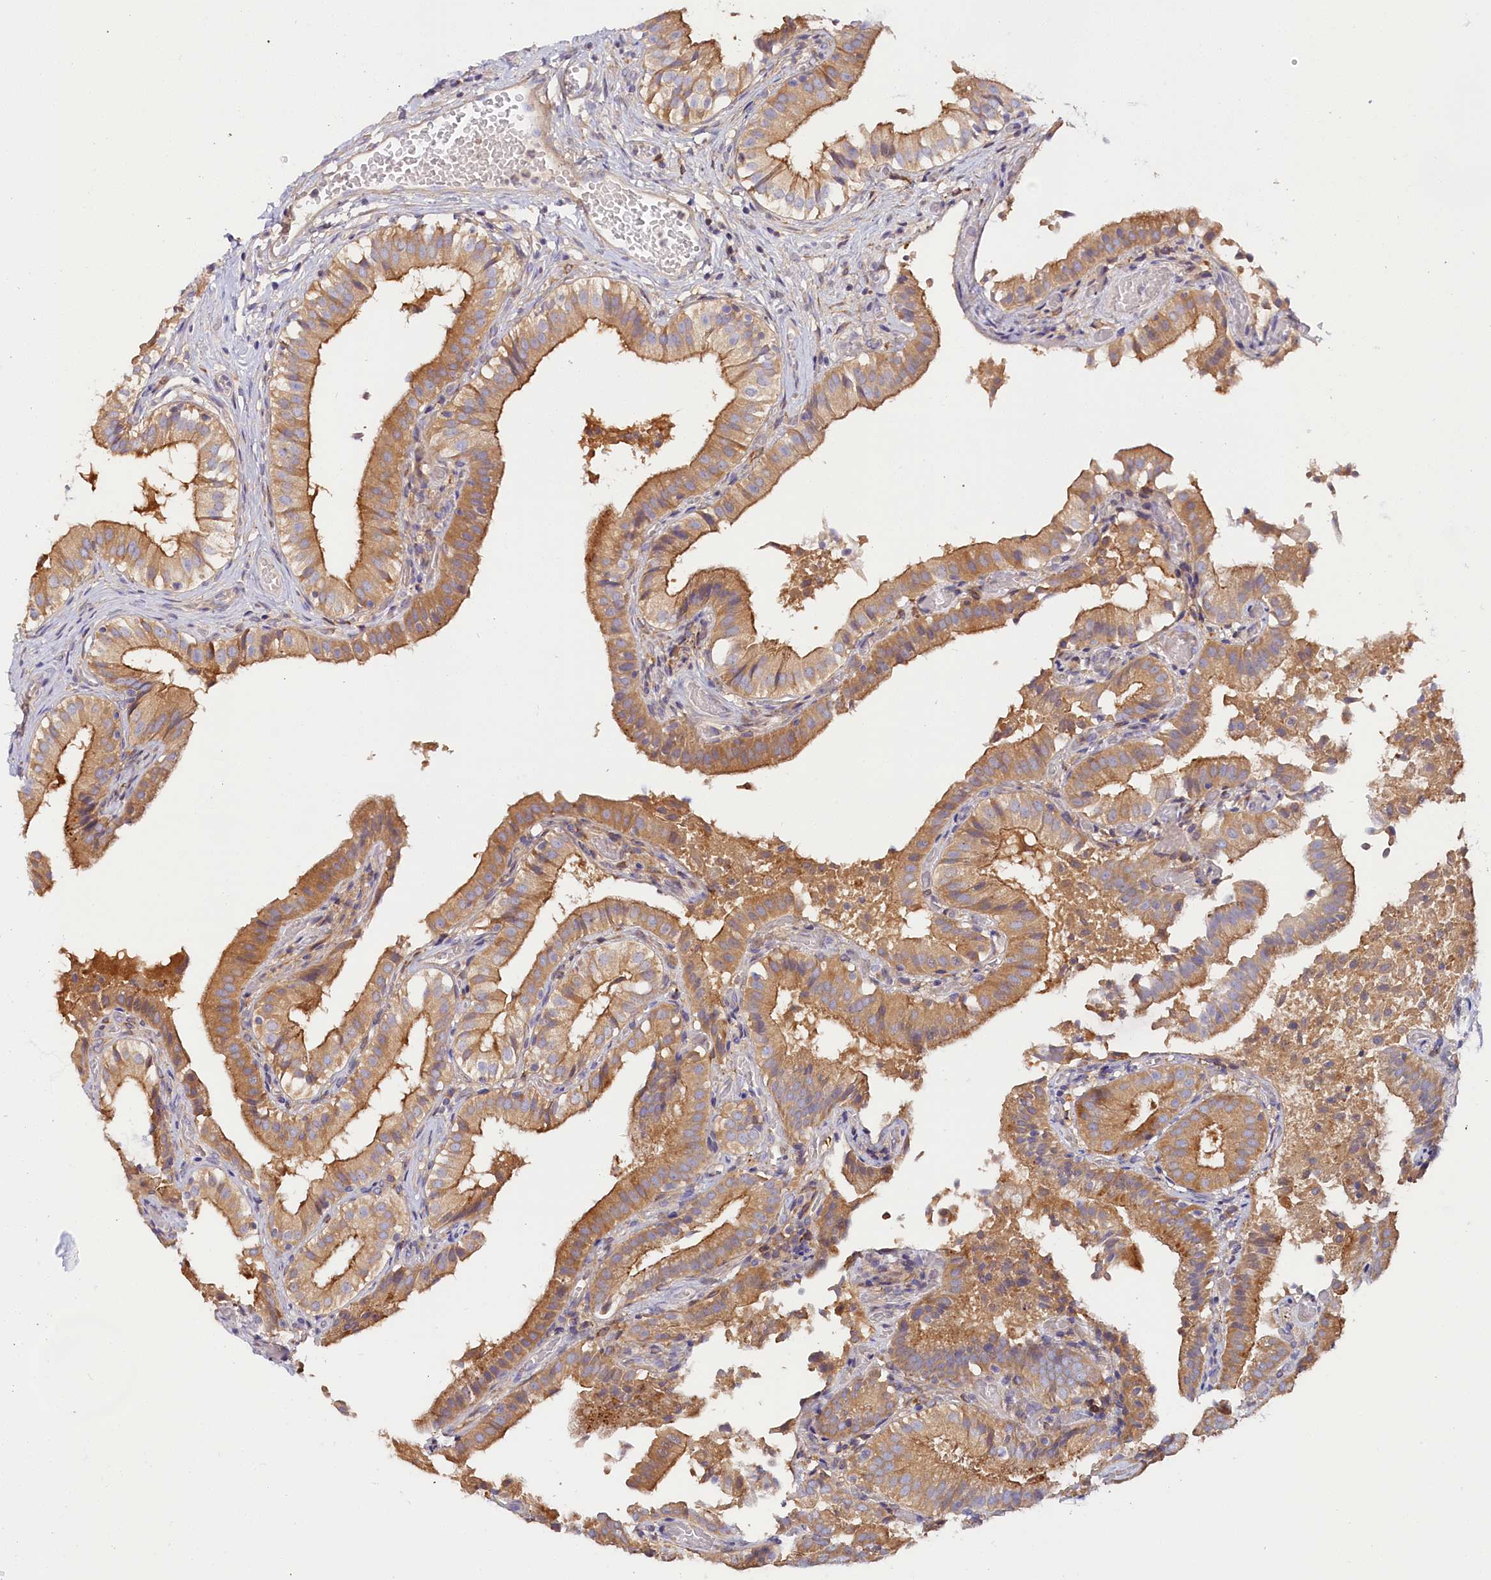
{"staining": {"intensity": "moderate", "quantity": ">75%", "location": "cytoplasmic/membranous"}, "tissue": "gallbladder", "cell_type": "Glandular cells", "image_type": "normal", "snomed": [{"axis": "morphology", "description": "Normal tissue, NOS"}, {"axis": "topography", "description": "Gallbladder"}], "caption": "Immunohistochemical staining of unremarkable human gallbladder shows >75% levels of moderate cytoplasmic/membranous protein positivity in approximately >75% of glandular cells. The staining is performed using DAB (3,3'-diaminobenzidine) brown chromogen to label protein expression. The nuclei are counter-stained blue using hematoxylin.", "gene": "KATNB1", "patient": {"sex": "female", "age": 47}}